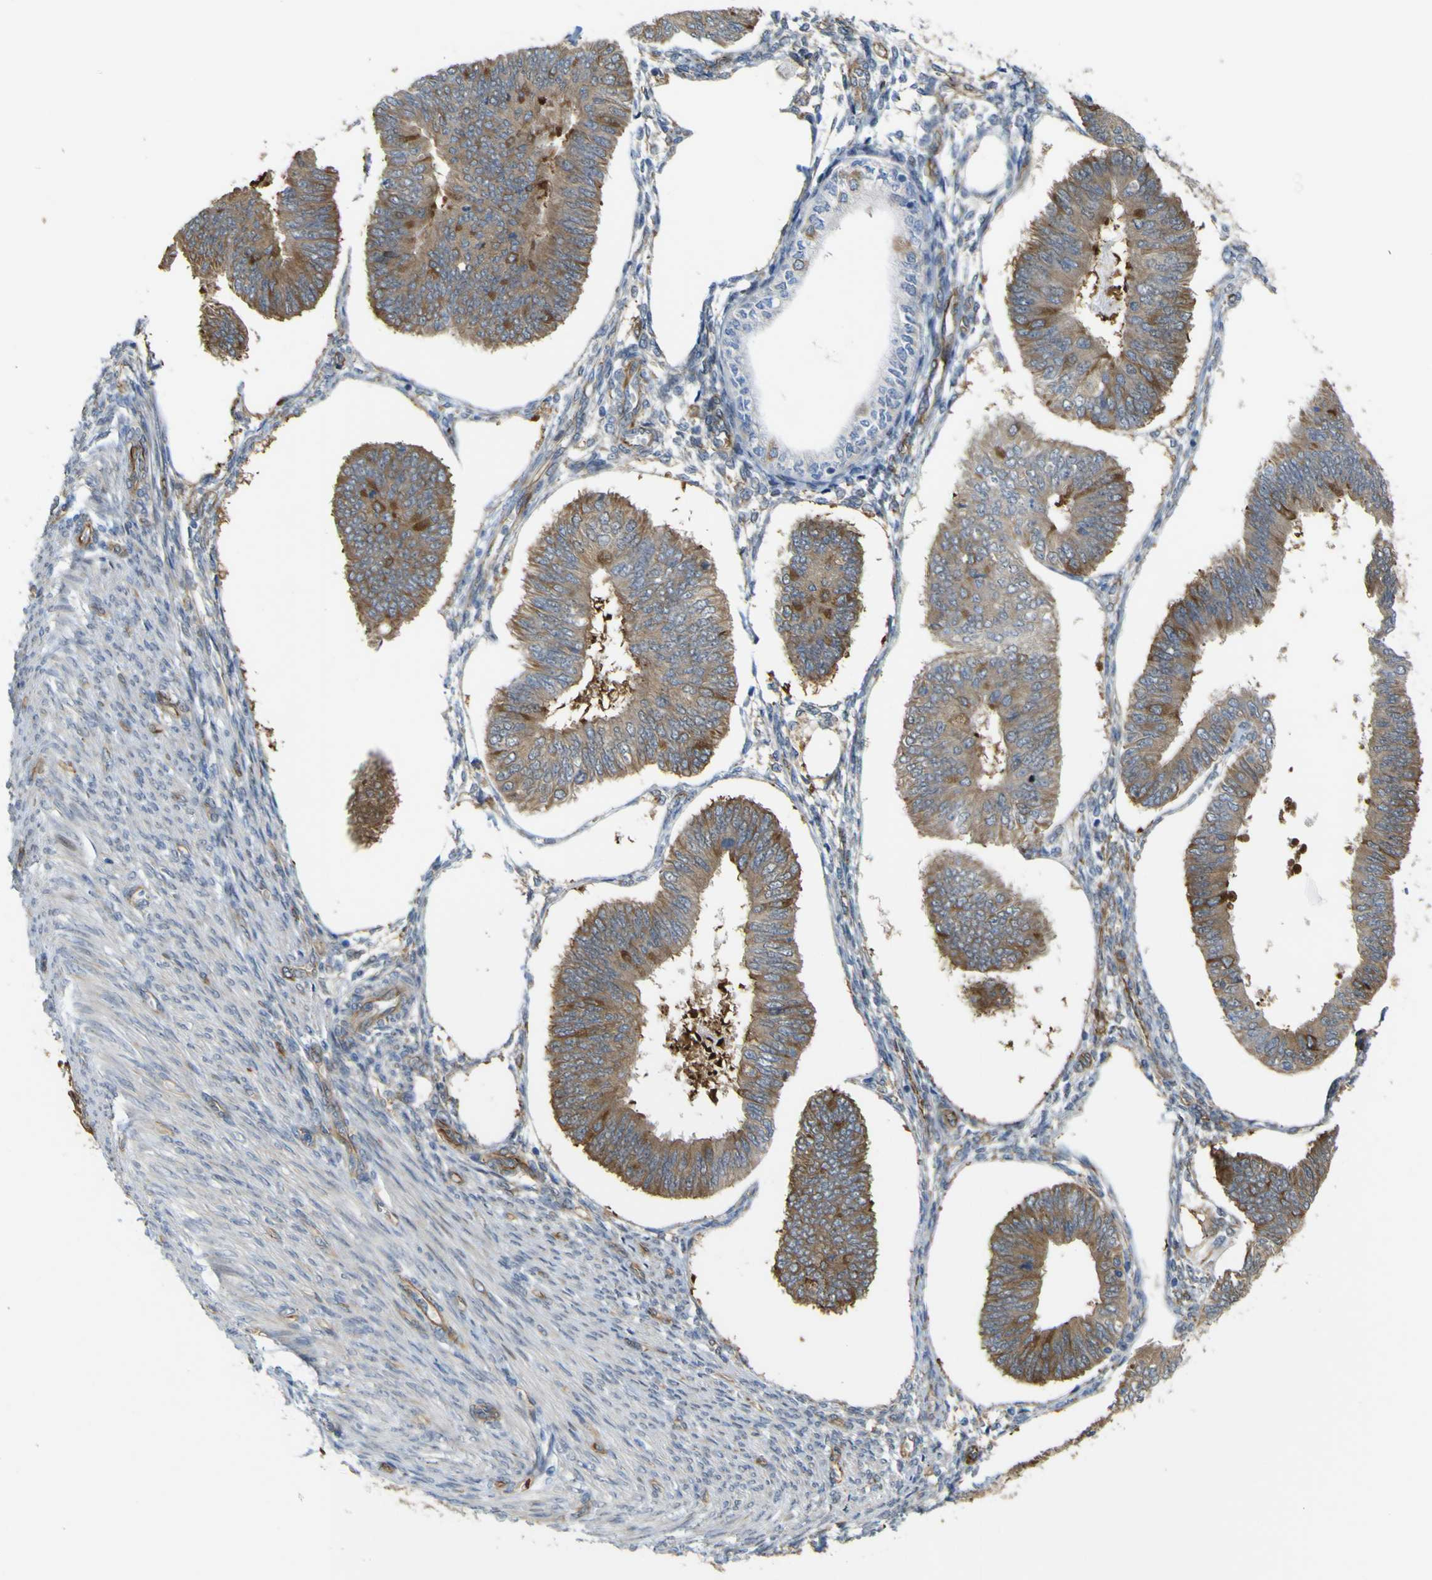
{"staining": {"intensity": "moderate", "quantity": ">75%", "location": "cytoplasmic/membranous"}, "tissue": "endometrial cancer", "cell_type": "Tumor cells", "image_type": "cancer", "snomed": [{"axis": "morphology", "description": "Adenocarcinoma, NOS"}, {"axis": "topography", "description": "Endometrium"}], "caption": "IHC of endometrial cancer (adenocarcinoma) reveals medium levels of moderate cytoplasmic/membranous staining in about >75% of tumor cells.", "gene": "JPH1", "patient": {"sex": "female", "age": 58}}